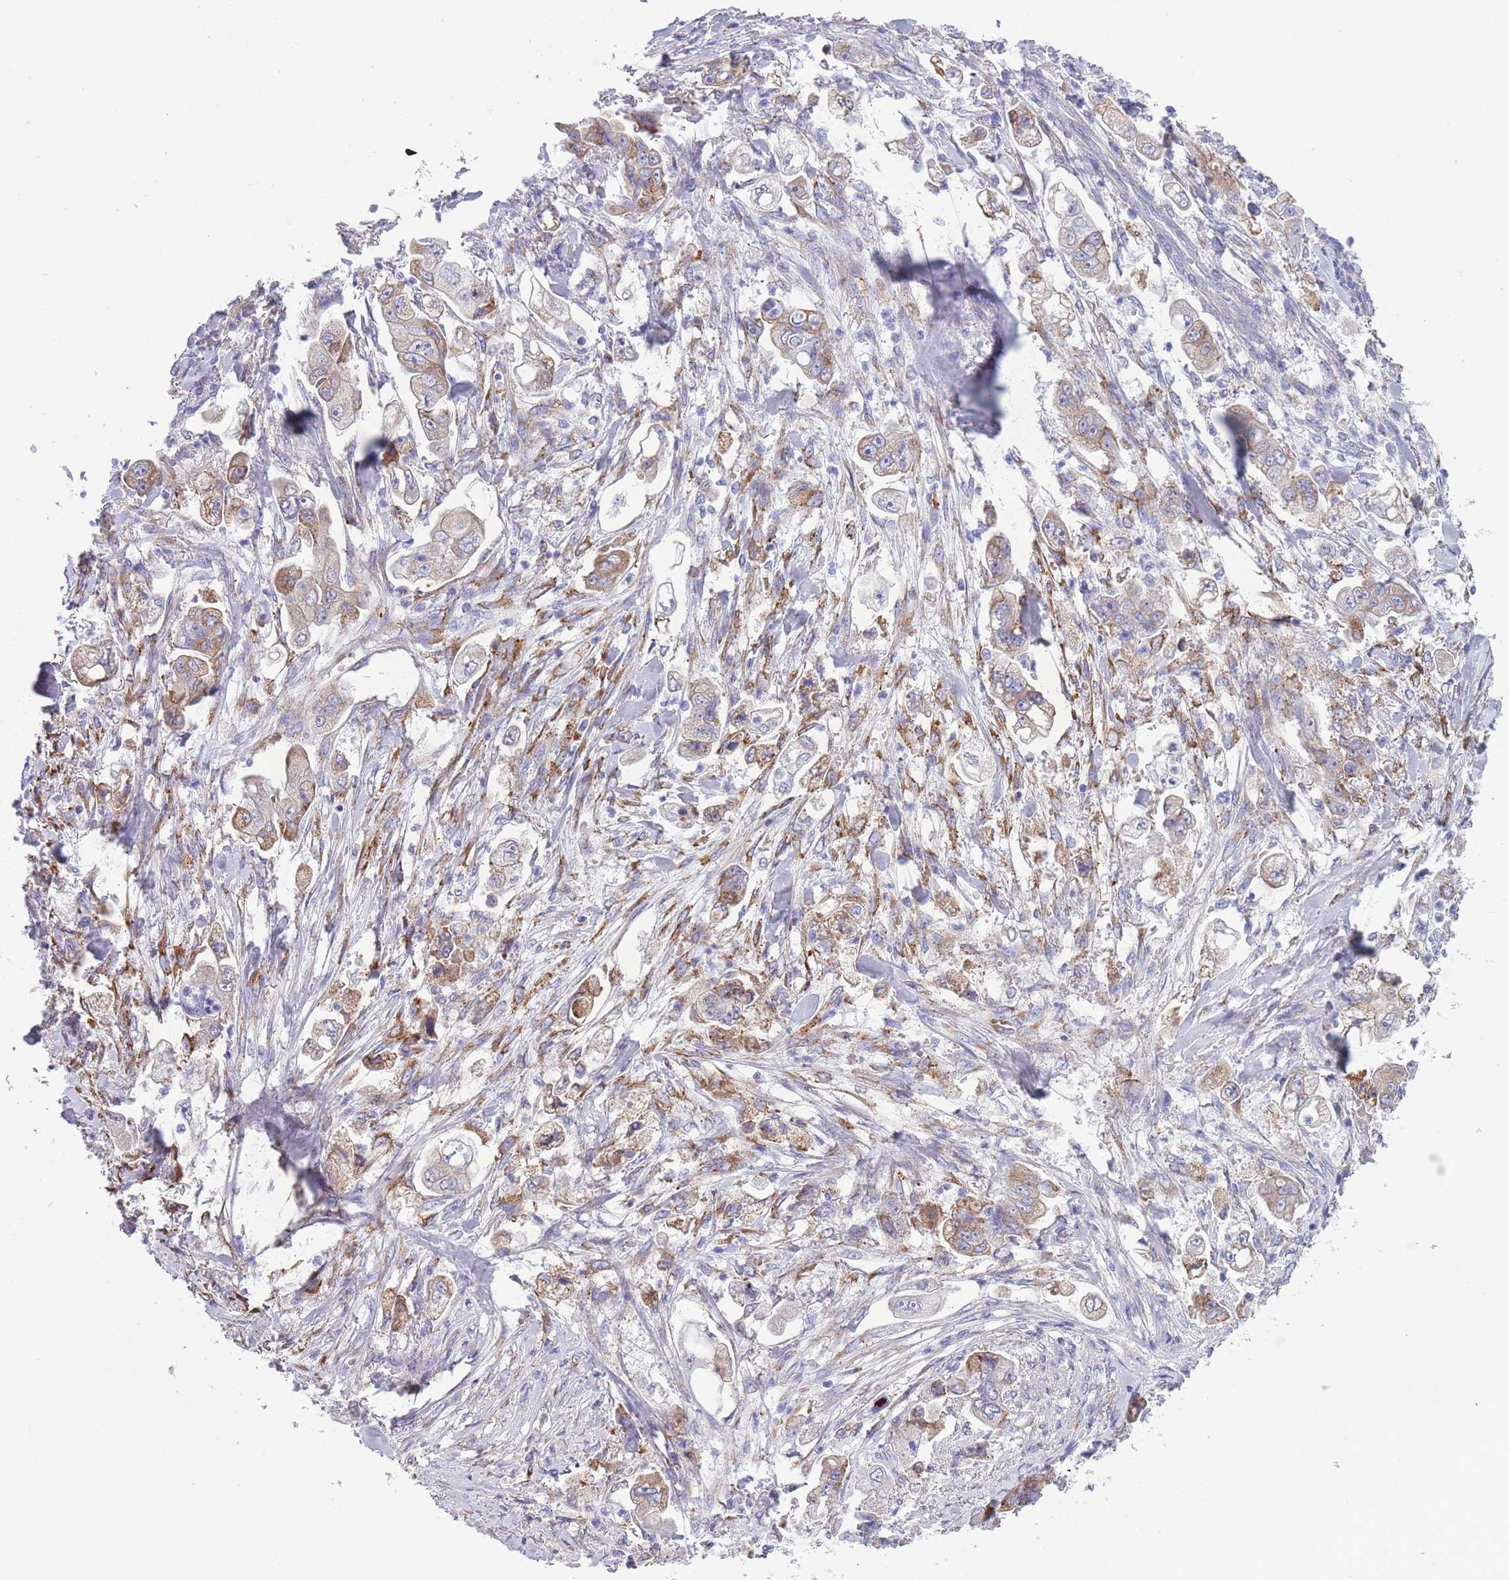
{"staining": {"intensity": "moderate", "quantity": "25%-75%", "location": "cytoplasmic/membranous"}, "tissue": "stomach cancer", "cell_type": "Tumor cells", "image_type": "cancer", "snomed": [{"axis": "morphology", "description": "Adenocarcinoma, NOS"}, {"axis": "topography", "description": "Stomach"}], "caption": "Tumor cells show medium levels of moderate cytoplasmic/membranous staining in approximately 25%-75% of cells in human stomach adenocarcinoma.", "gene": "XKR8", "patient": {"sex": "male", "age": 62}}